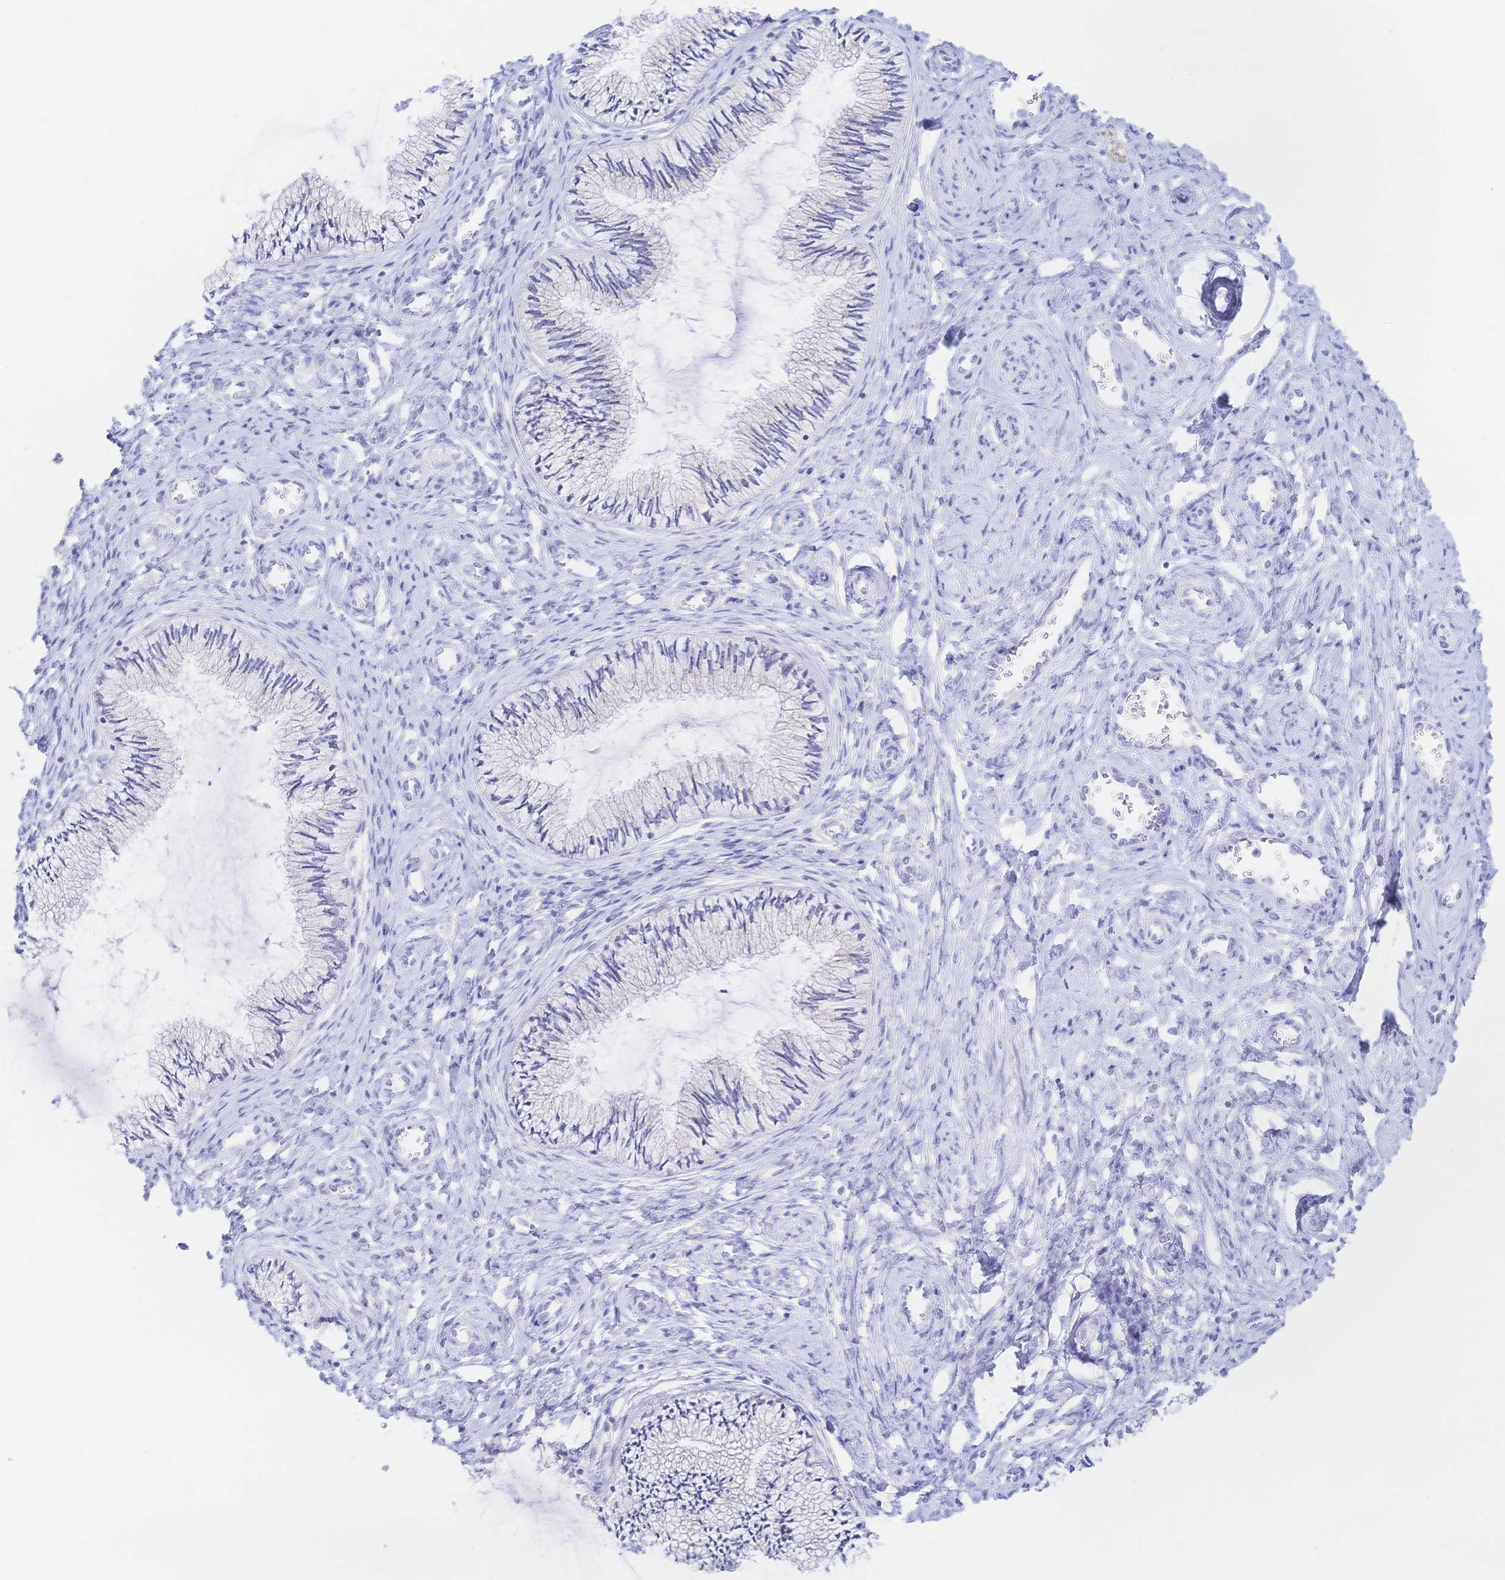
{"staining": {"intensity": "negative", "quantity": "none", "location": "none"}, "tissue": "cervix", "cell_type": "Glandular cells", "image_type": "normal", "snomed": [{"axis": "morphology", "description": "Normal tissue, NOS"}, {"axis": "topography", "description": "Cervix"}], "caption": "Micrograph shows no significant protein positivity in glandular cells of normal cervix. (DAB (3,3'-diaminobenzidine) IHC, high magnification).", "gene": "SIAH3", "patient": {"sex": "female", "age": 24}}